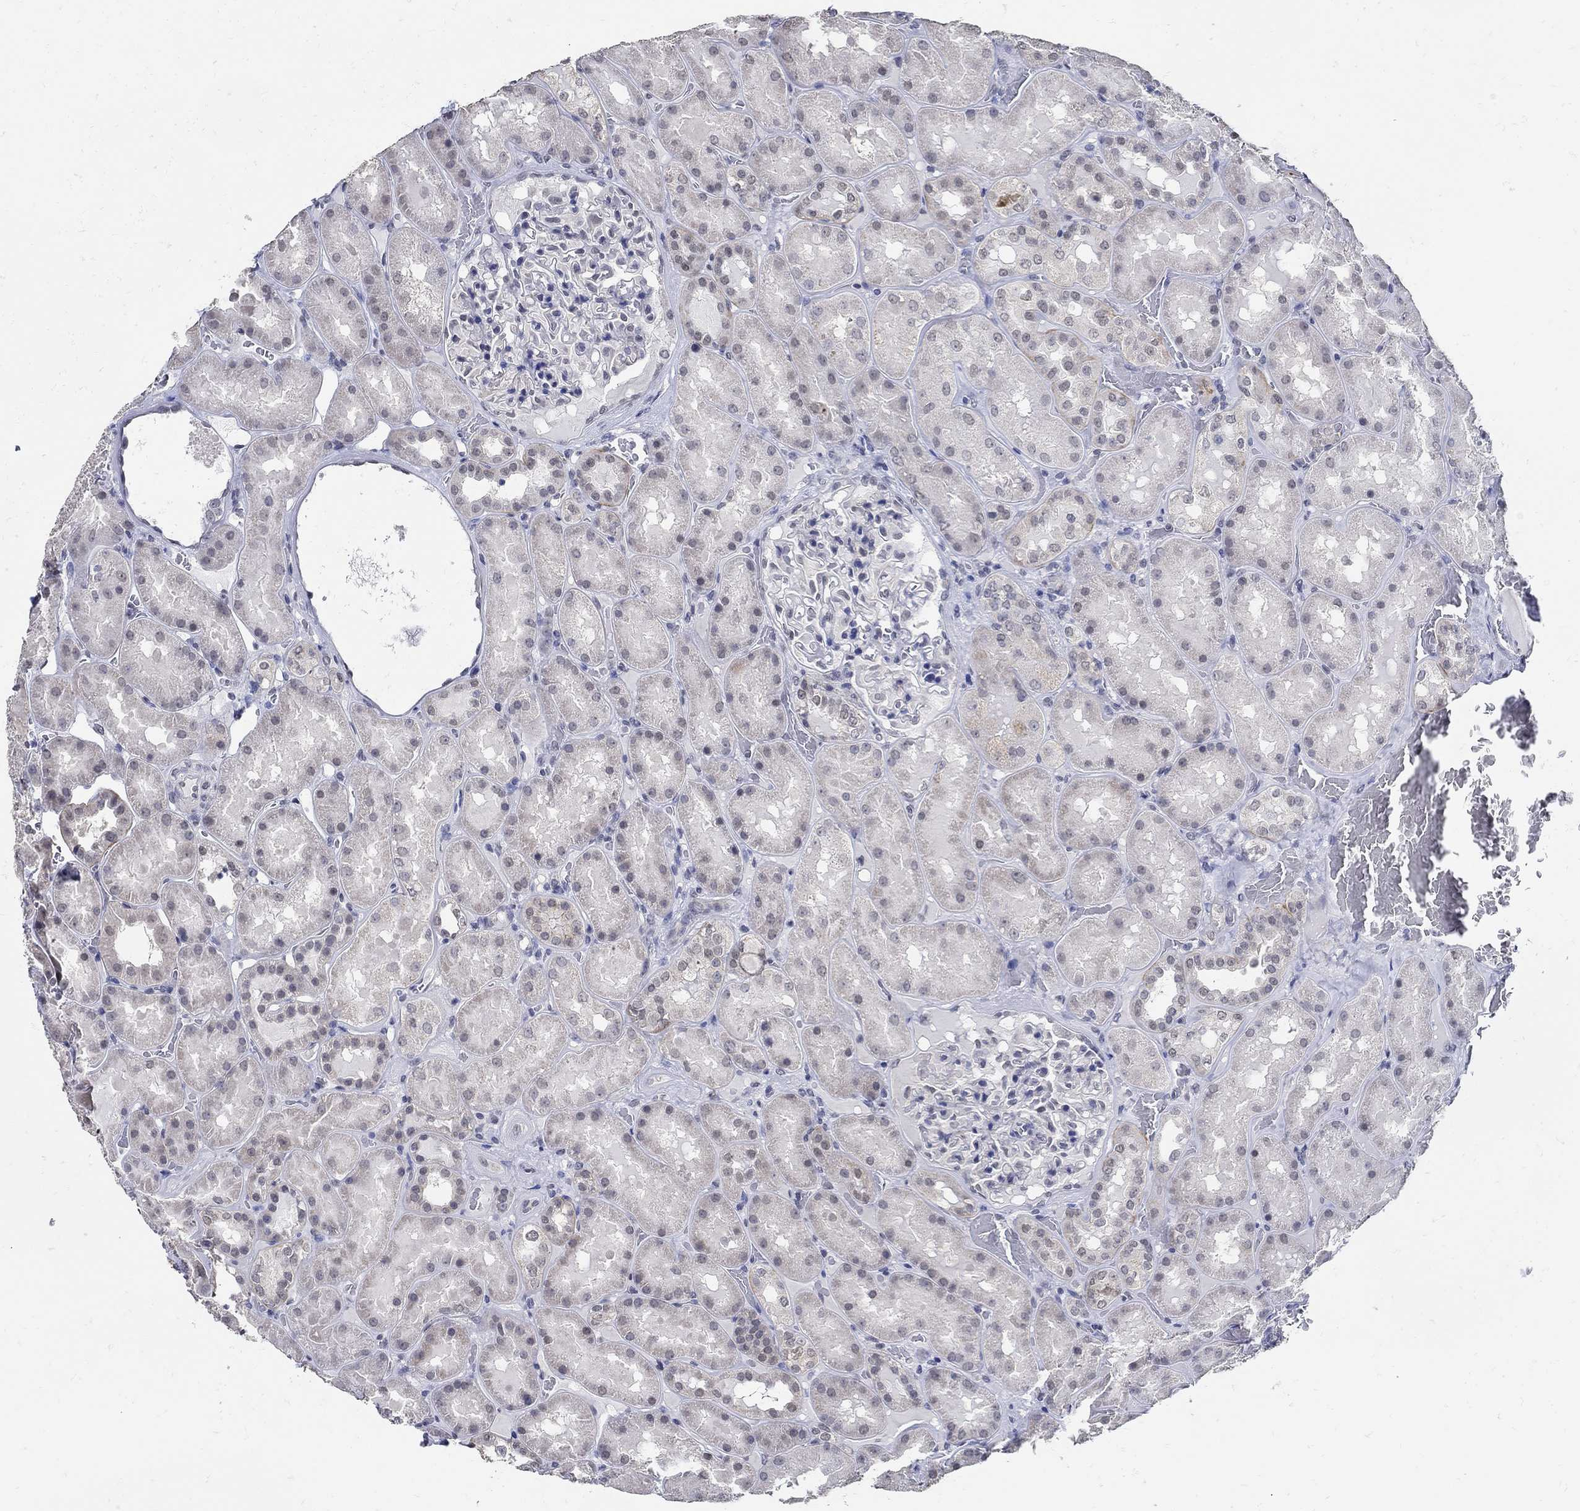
{"staining": {"intensity": "negative", "quantity": "none", "location": "none"}, "tissue": "kidney", "cell_type": "Cells in glomeruli", "image_type": "normal", "snomed": [{"axis": "morphology", "description": "Normal tissue, NOS"}, {"axis": "topography", "description": "Kidney"}], "caption": "High power microscopy micrograph of an immunohistochemistry (IHC) micrograph of normal kidney, revealing no significant staining in cells in glomeruli. Nuclei are stained in blue.", "gene": "KCNN3", "patient": {"sex": "male", "age": 73}}